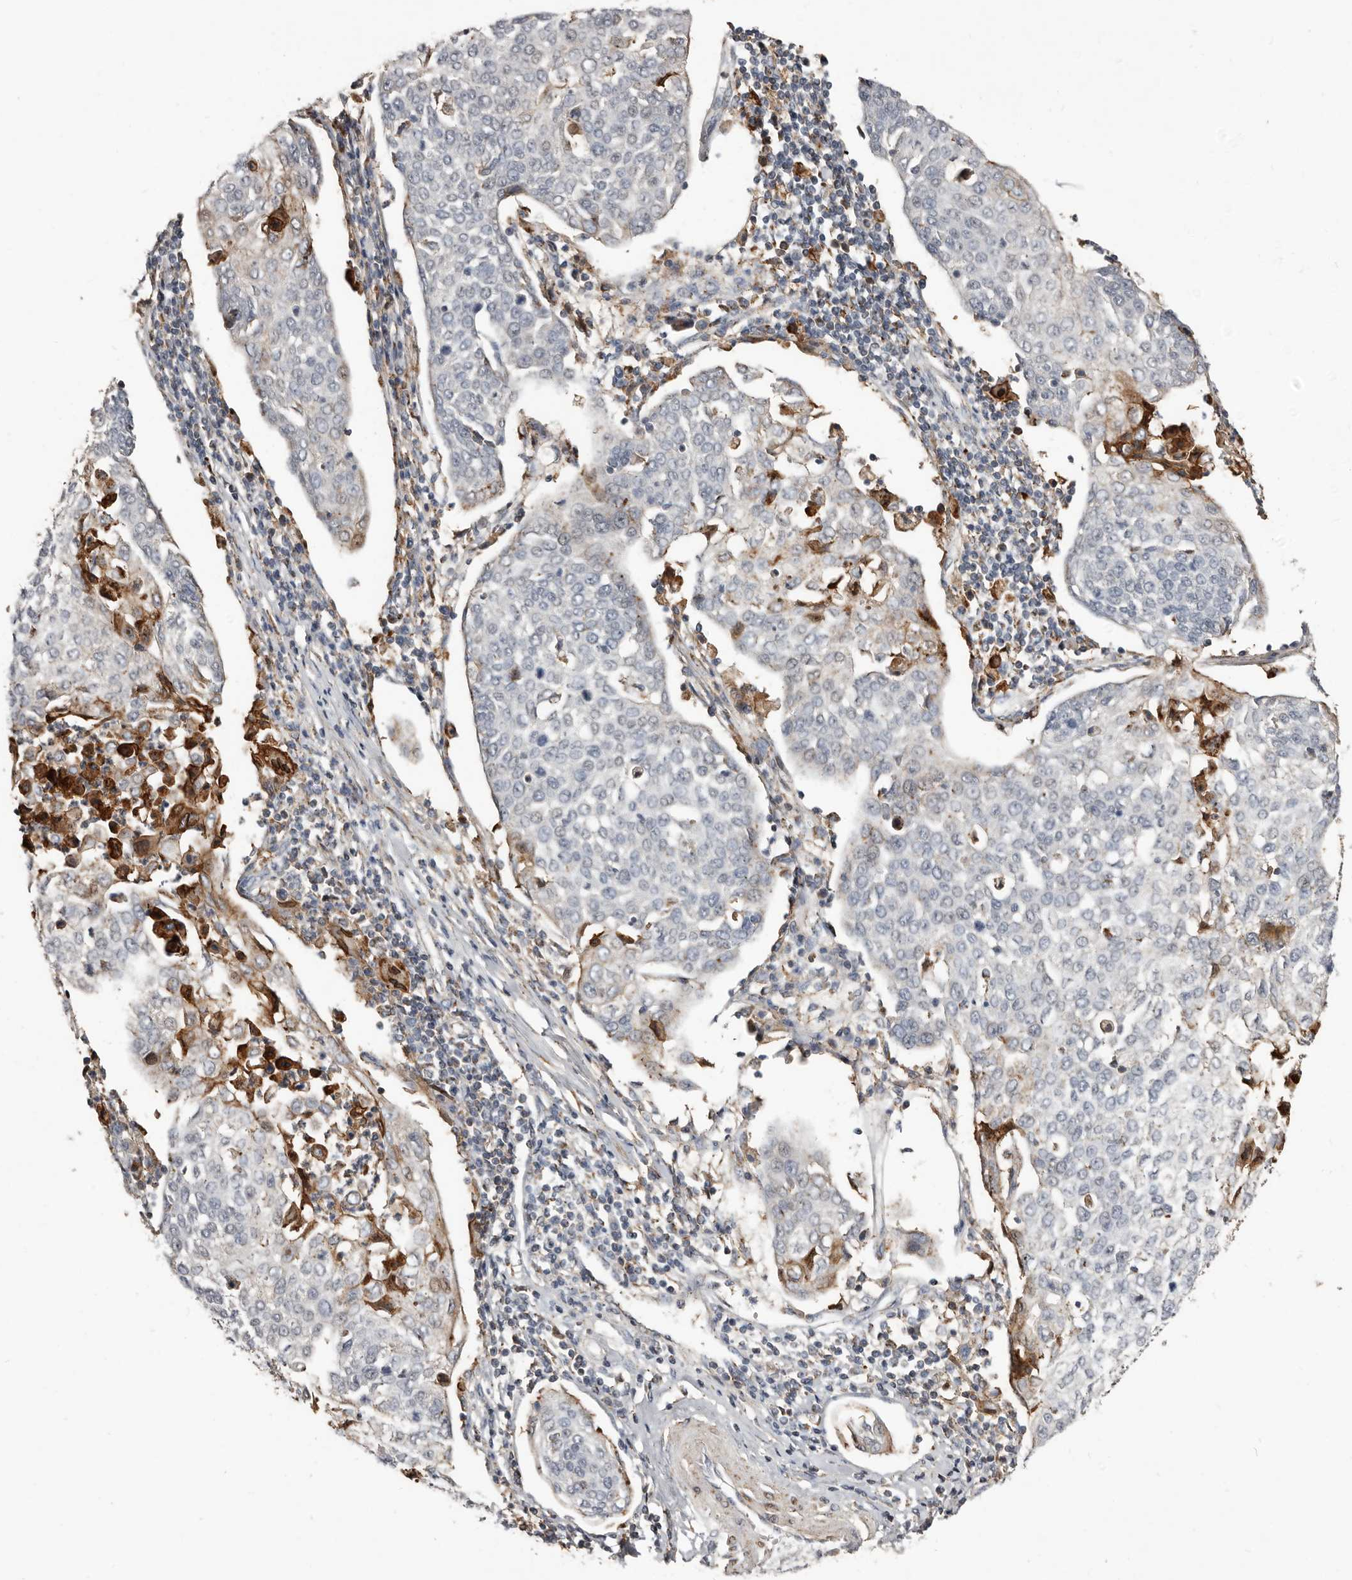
{"staining": {"intensity": "negative", "quantity": "none", "location": "none"}, "tissue": "cervical cancer", "cell_type": "Tumor cells", "image_type": "cancer", "snomed": [{"axis": "morphology", "description": "Squamous cell carcinoma, NOS"}, {"axis": "topography", "description": "Cervix"}], "caption": "Immunohistochemistry of cervical cancer displays no staining in tumor cells.", "gene": "KIF26B", "patient": {"sex": "female", "age": 34}}